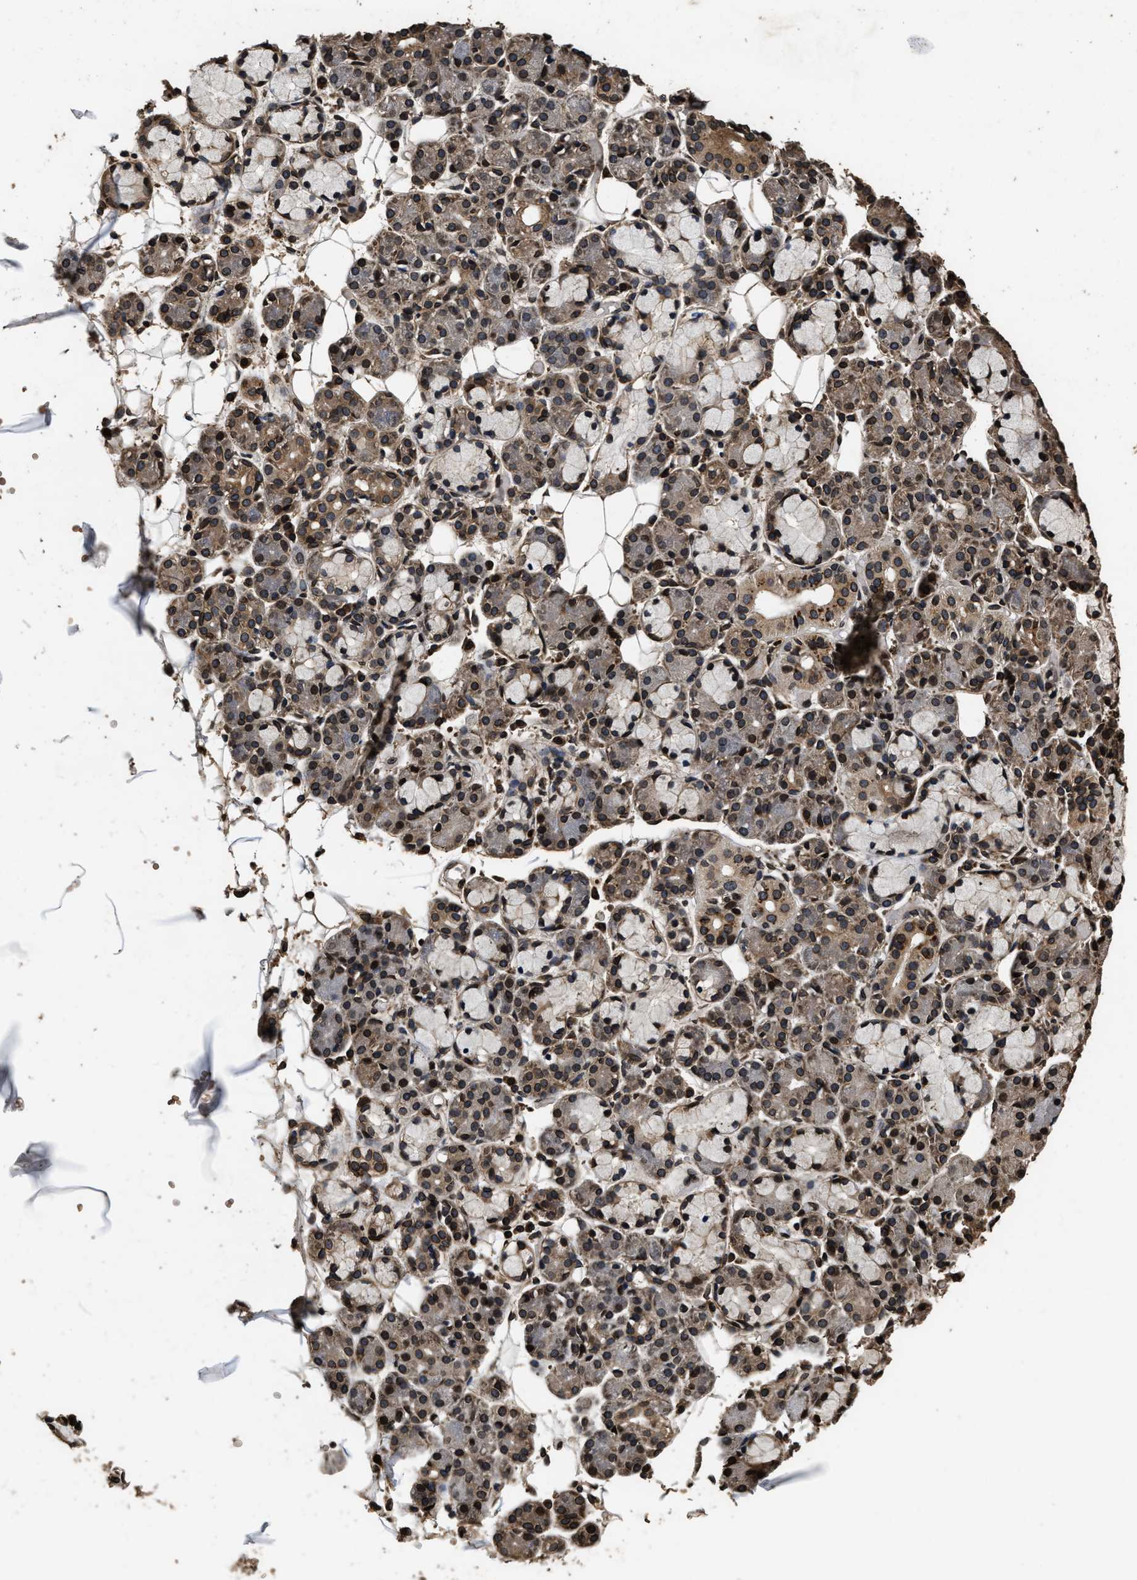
{"staining": {"intensity": "moderate", "quantity": "25%-75%", "location": "cytoplasmic/membranous,nuclear"}, "tissue": "salivary gland", "cell_type": "Glandular cells", "image_type": "normal", "snomed": [{"axis": "morphology", "description": "Normal tissue, NOS"}, {"axis": "topography", "description": "Salivary gland"}], "caption": "Glandular cells show moderate cytoplasmic/membranous,nuclear staining in about 25%-75% of cells in benign salivary gland.", "gene": "ACCS", "patient": {"sex": "male", "age": 63}}